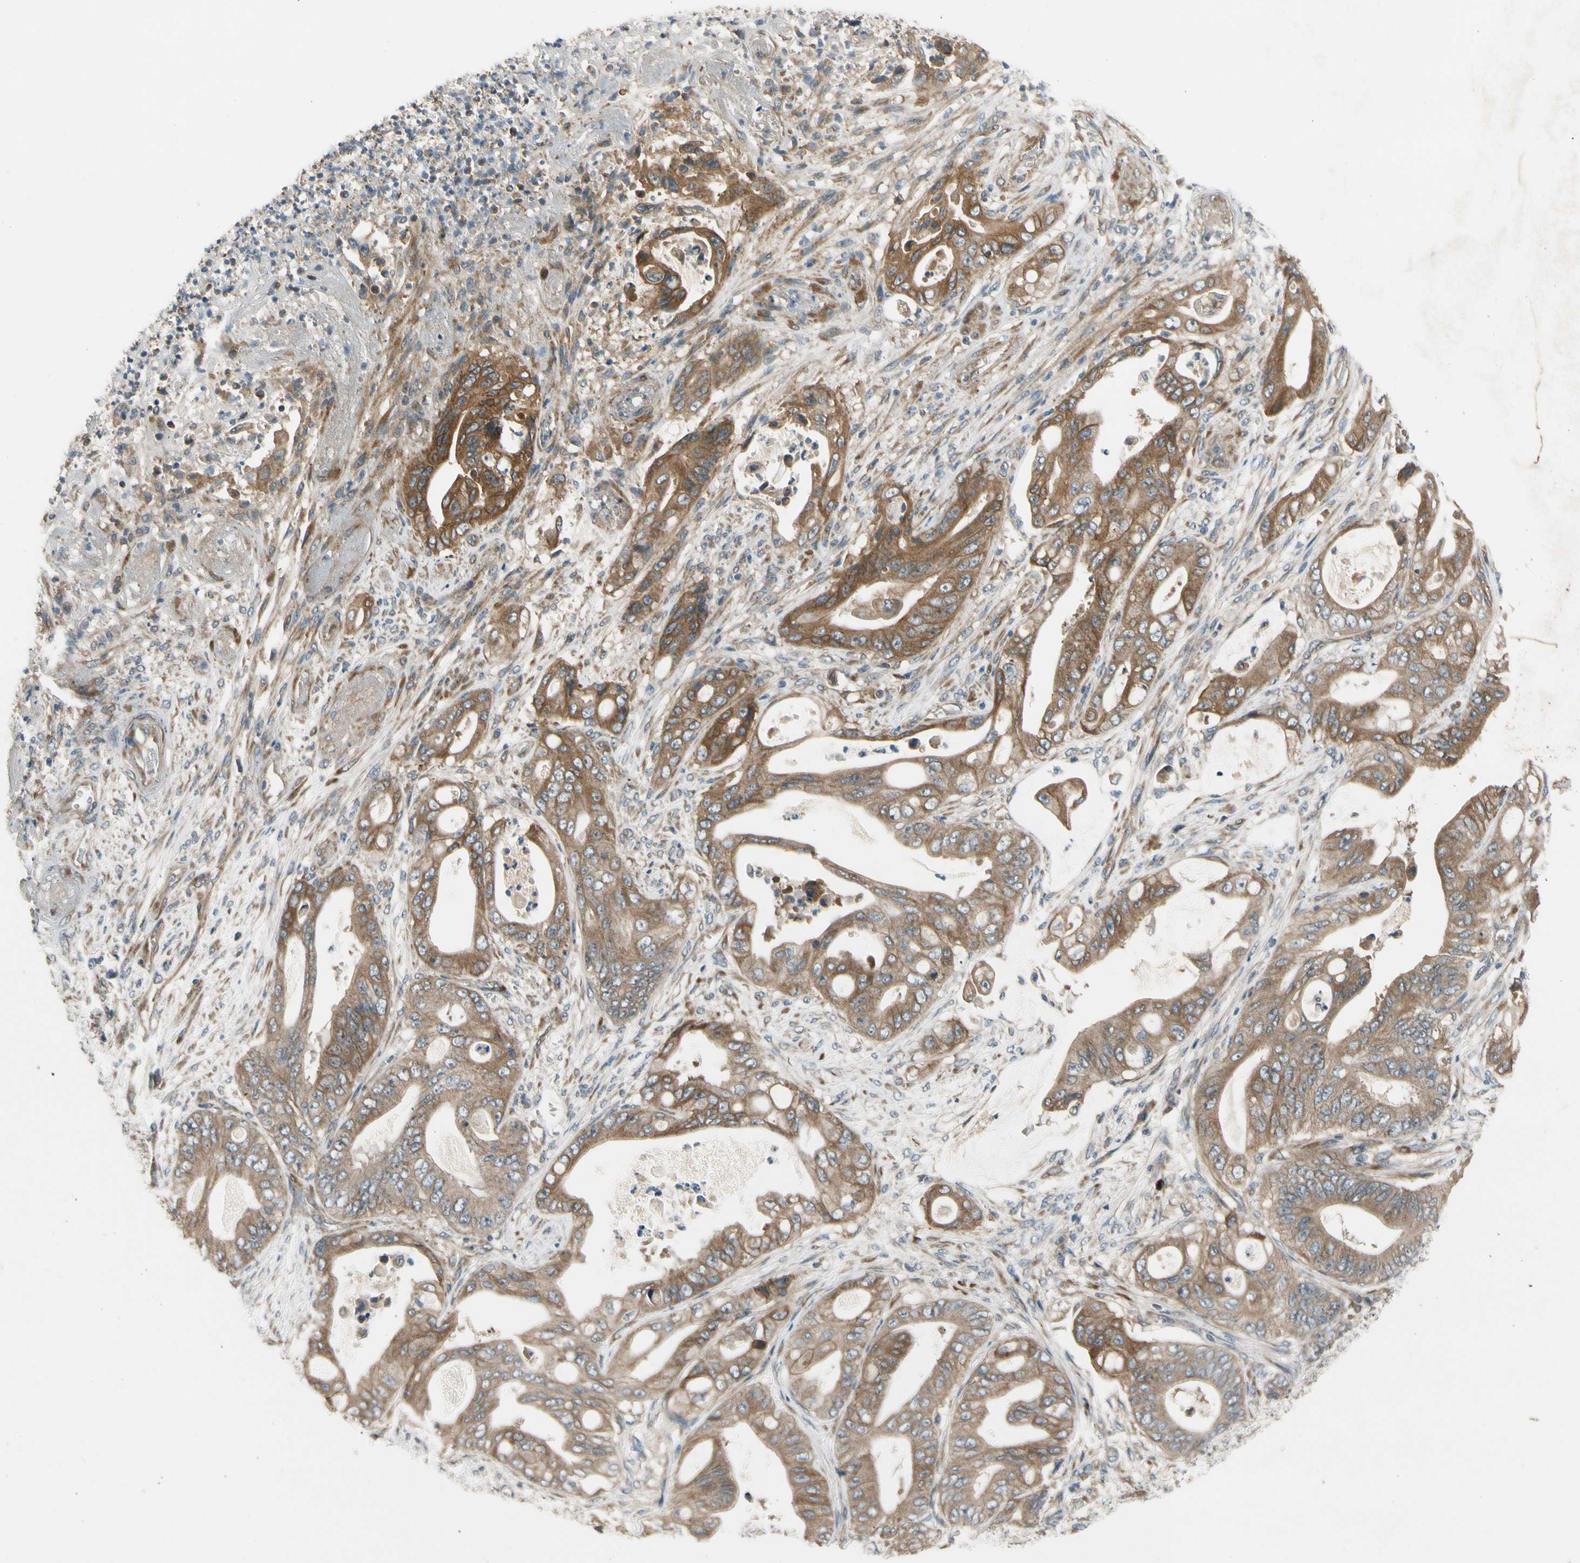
{"staining": {"intensity": "moderate", "quantity": ">75%", "location": "cytoplasmic/membranous"}, "tissue": "stomach cancer", "cell_type": "Tumor cells", "image_type": "cancer", "snomed": [{"axis": "morphology", "description": "Adenocarcinoma, NOS"}, {"axis": "topography", "description": "Stomach"}], "caption": "Moderate cytoplasmic/membranous expression is appreciated in approximately >75% of tumor cells in adenocarcinoma (stomach). Immunohistochemistry (ihc) stains the protein in brown and the nuclei are stained blue.", "gene": "MST1R", "patient": {"sex": "female", "age": 73}}